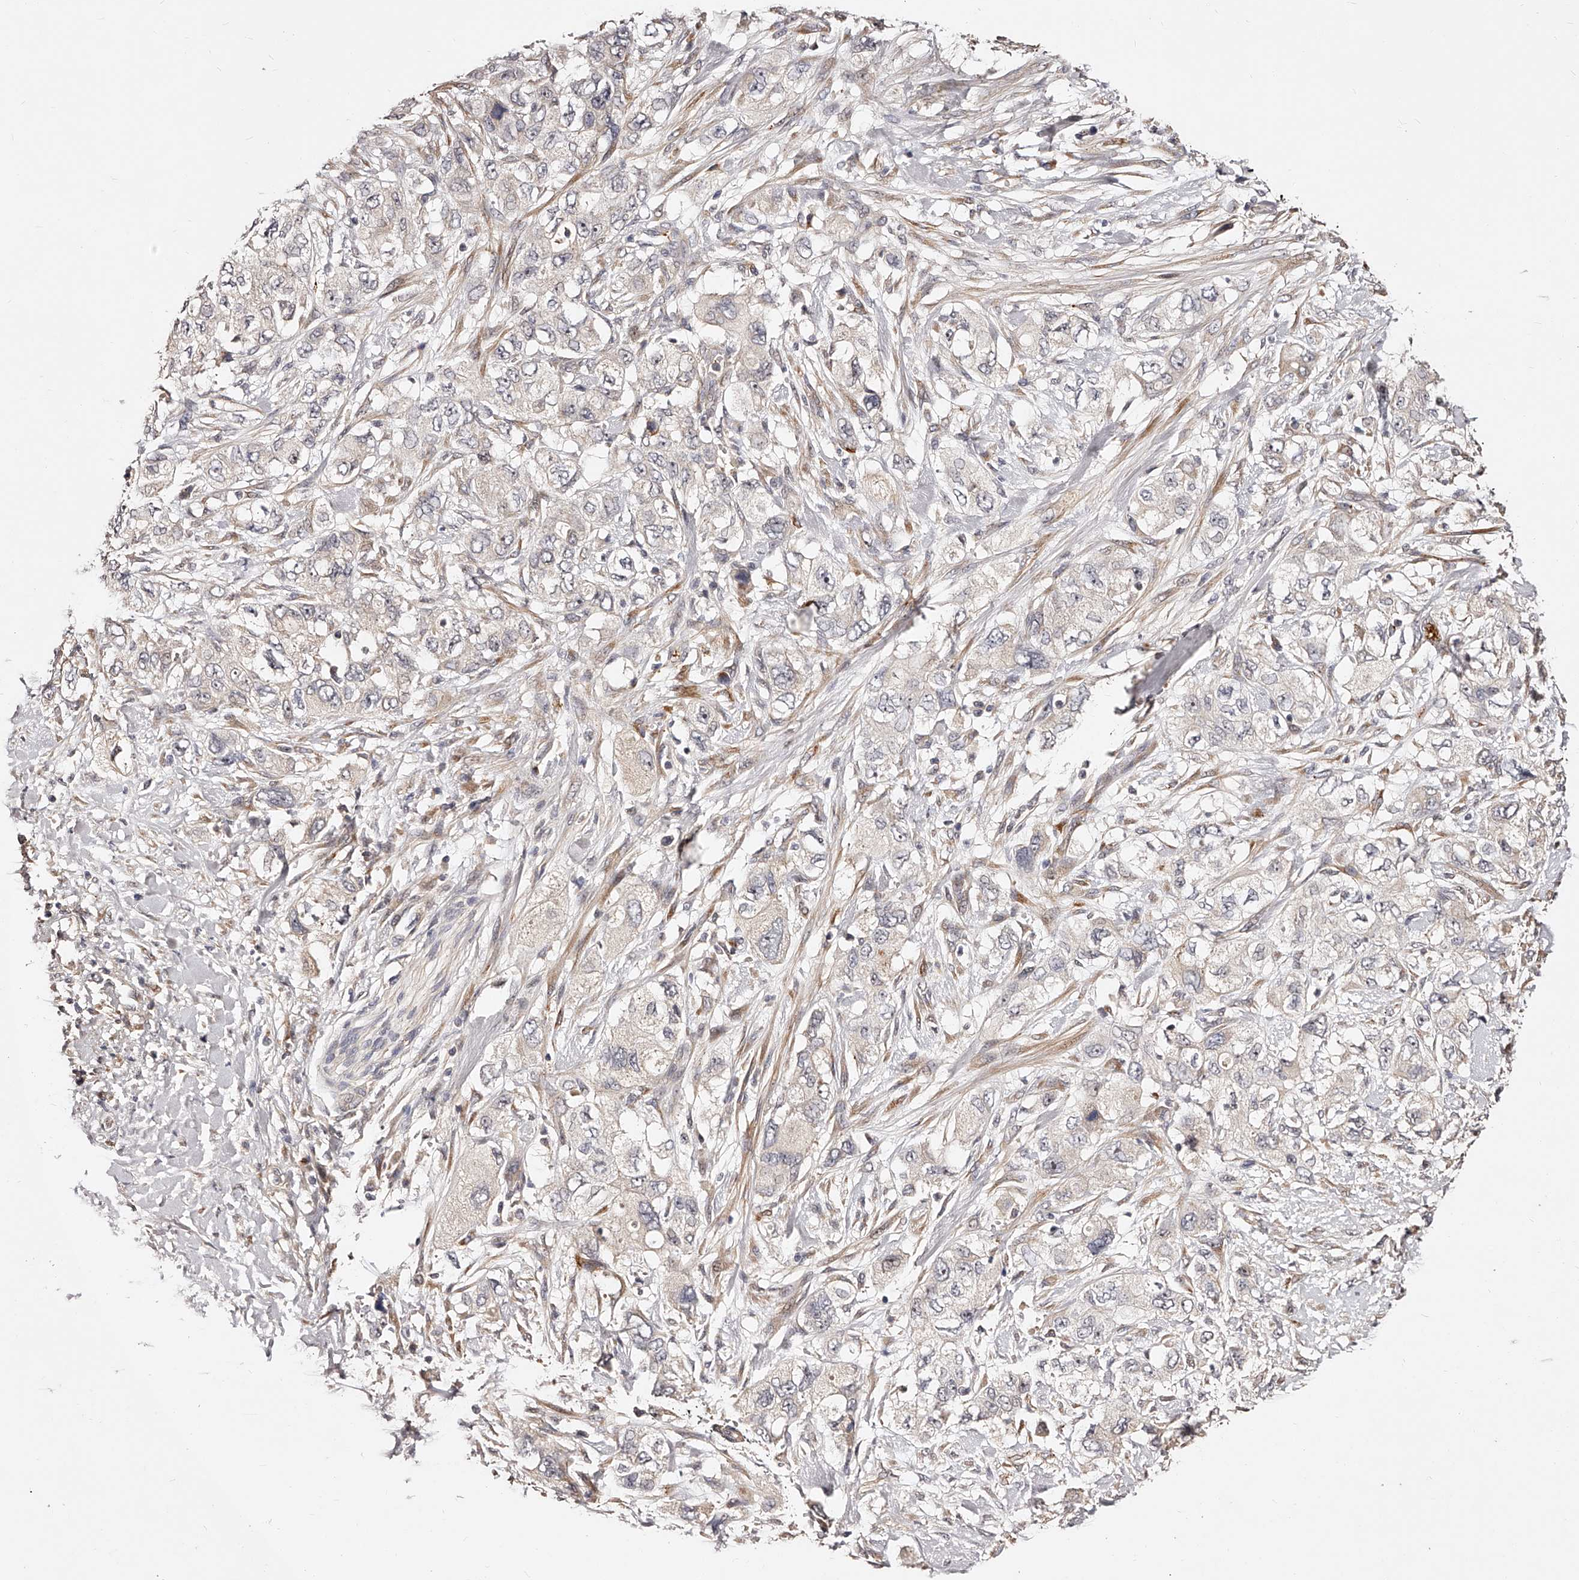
{"staining": {"intensity": "negative", "quantity": "none", "location": "none"}, "tissue": "pancreatic cancer", "cell_type": "Tumor cells", "image_type": "cancer", "snomed": [{"axis": "morphology", "description": "Adenocarcinoma, NOS"}, {"axis": "topography", "description": "Pancreas"}], "caption": "DAB immunohistochemical staining of human pancreatic cancer (adenocarcinoma) exhibits no significant positivity in tumor cells.", "gene": "ZNF502", "patient": {"sex": "female", "age": 73}}